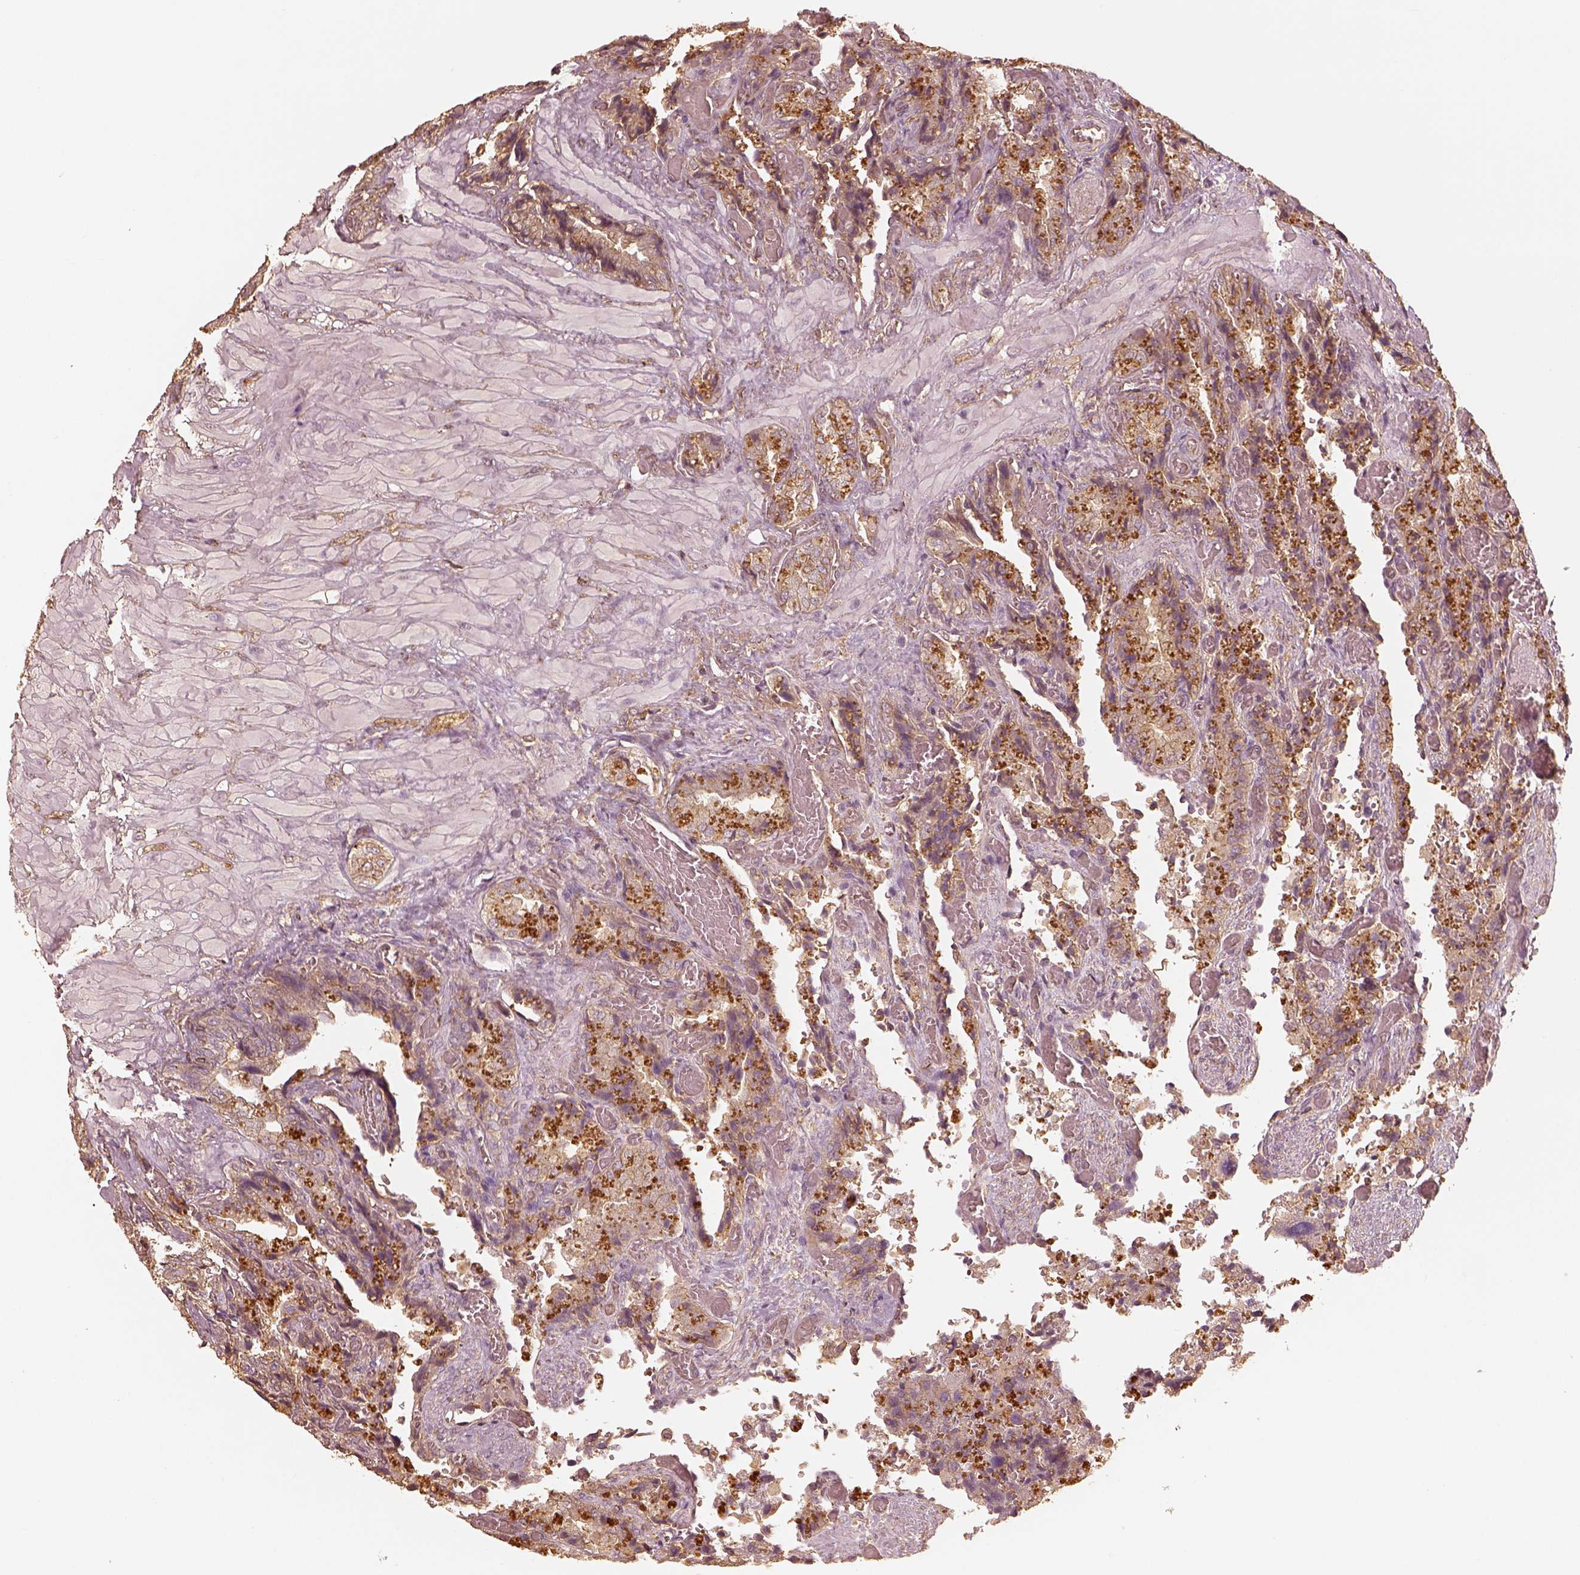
{"staining": {"intensity": "strong", "quantity": "25%-75%", "location": "cytoplasmic/membranous"}, "tissue": "seminal vesicle", "cell_type": "Glandular cells", "image_type": "normal", "snomed": [{"axis": "morphology", "description": "Normal tissue, NOS"}, {"axis": "topography", "description": "Seminal veicle"}], "caption": "High-magnification brightfield microscopy of benign seminal vesicle stained with DAB (3,3'-diaminobenzidine) (brown) and counterstained with hematoxylin (blue). glandular cells exhibit strong cytoplasmic/membranous positivity is seen in approximately25%-75% of cells. (IHC, brightfield microscopy, high magnification).", "gene": "WDR7", "patient": {"sex": "male", "age": 57}}